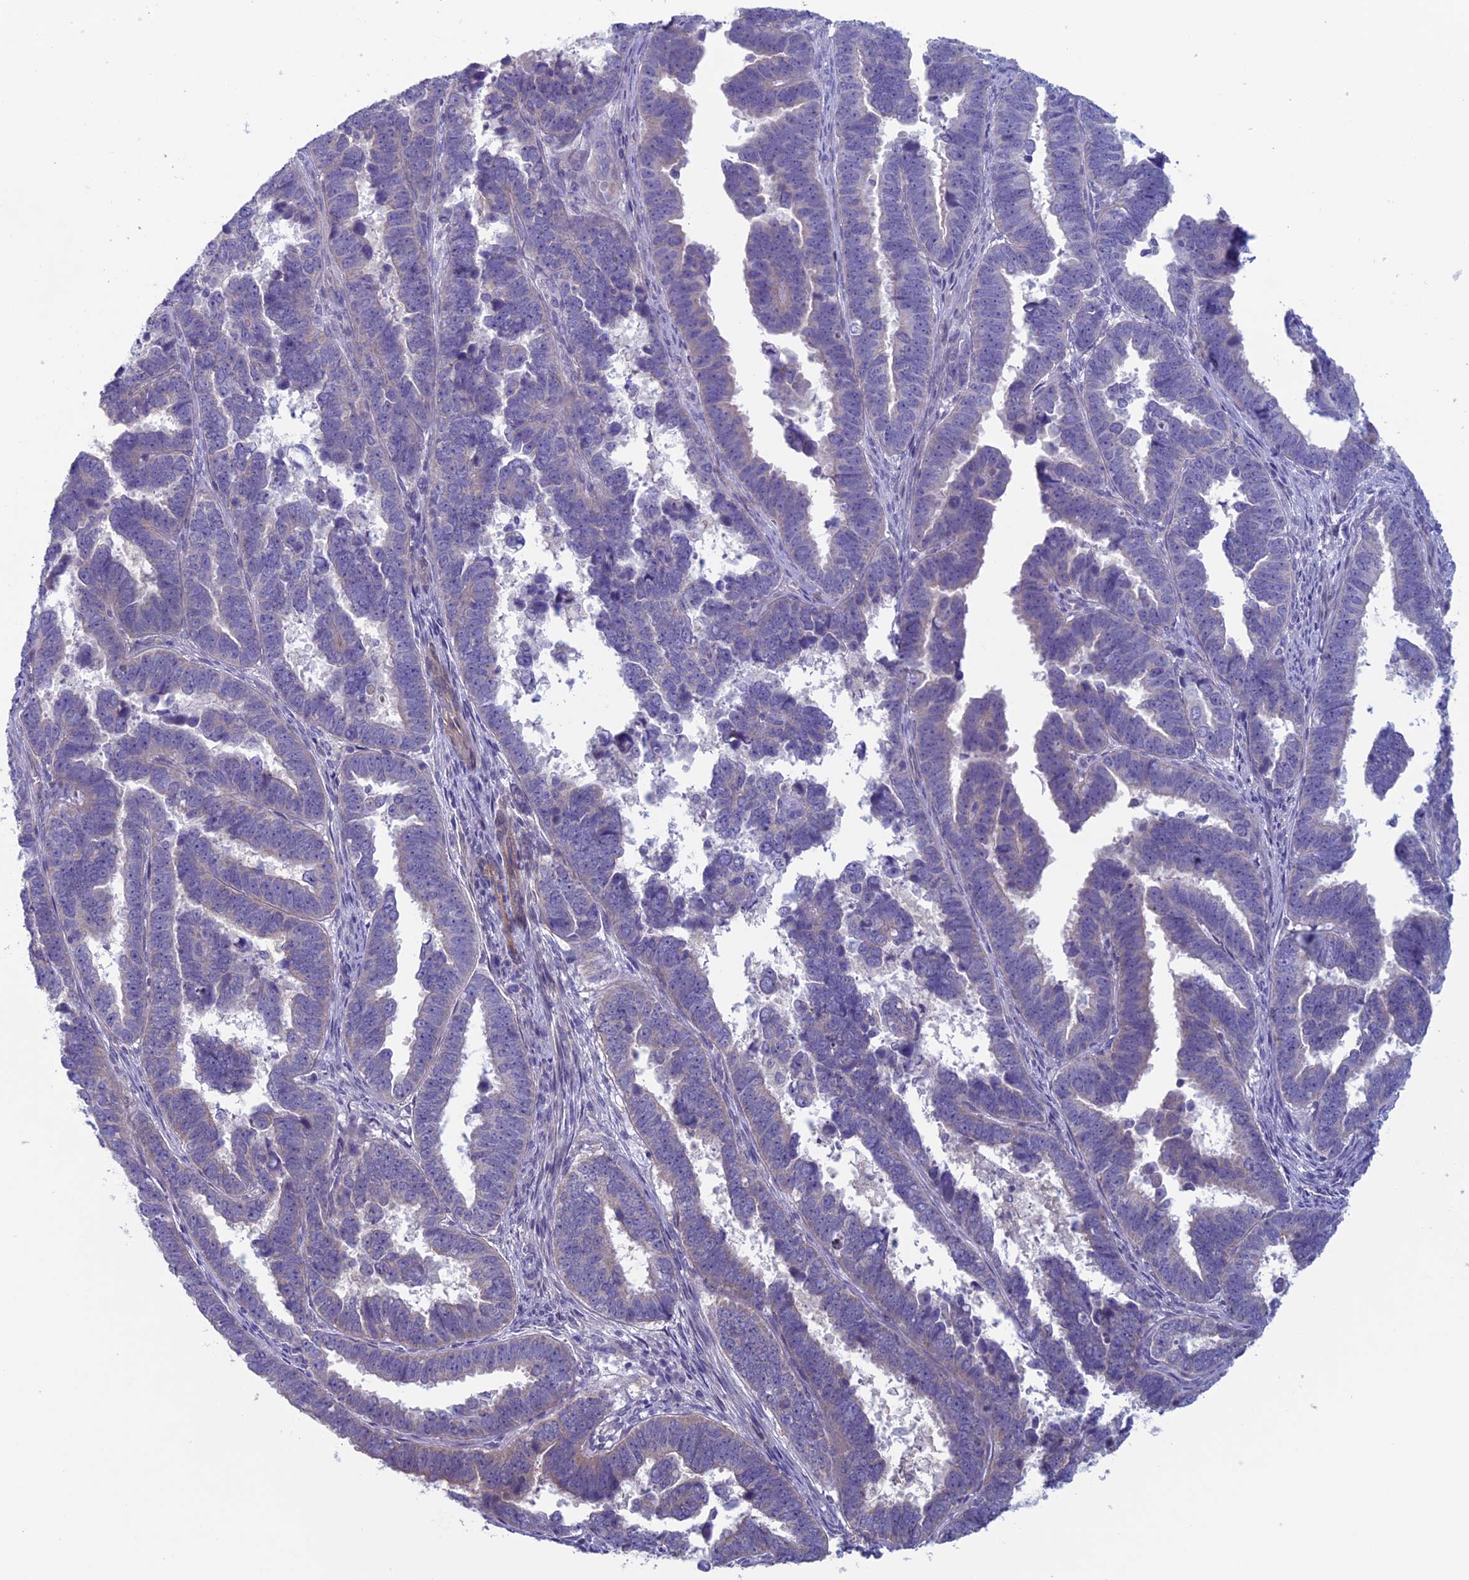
{"staining": {"intensity": "negative", "quantity": "none", "location": "none"}, "tissue": "endometrial cancer", "cell_type": "Tumor cells", "image_type": "cancer", "snomed": [{"axis": "morphology", "description": "Adenocarcinoma, NOS"}, {"axis": "topography", "description": "Endometrium"}], "caption": "IHC of endometrial adenocarcinoma shows no expression in tumor cells. The staining is performed using DAB (3,3'-diaminobenzidine) brown chromogen with nuclei counter-stained in using hematoxylin.", "gene": "CNOT6L", "patient": {"sex": "female", "age": 75}}